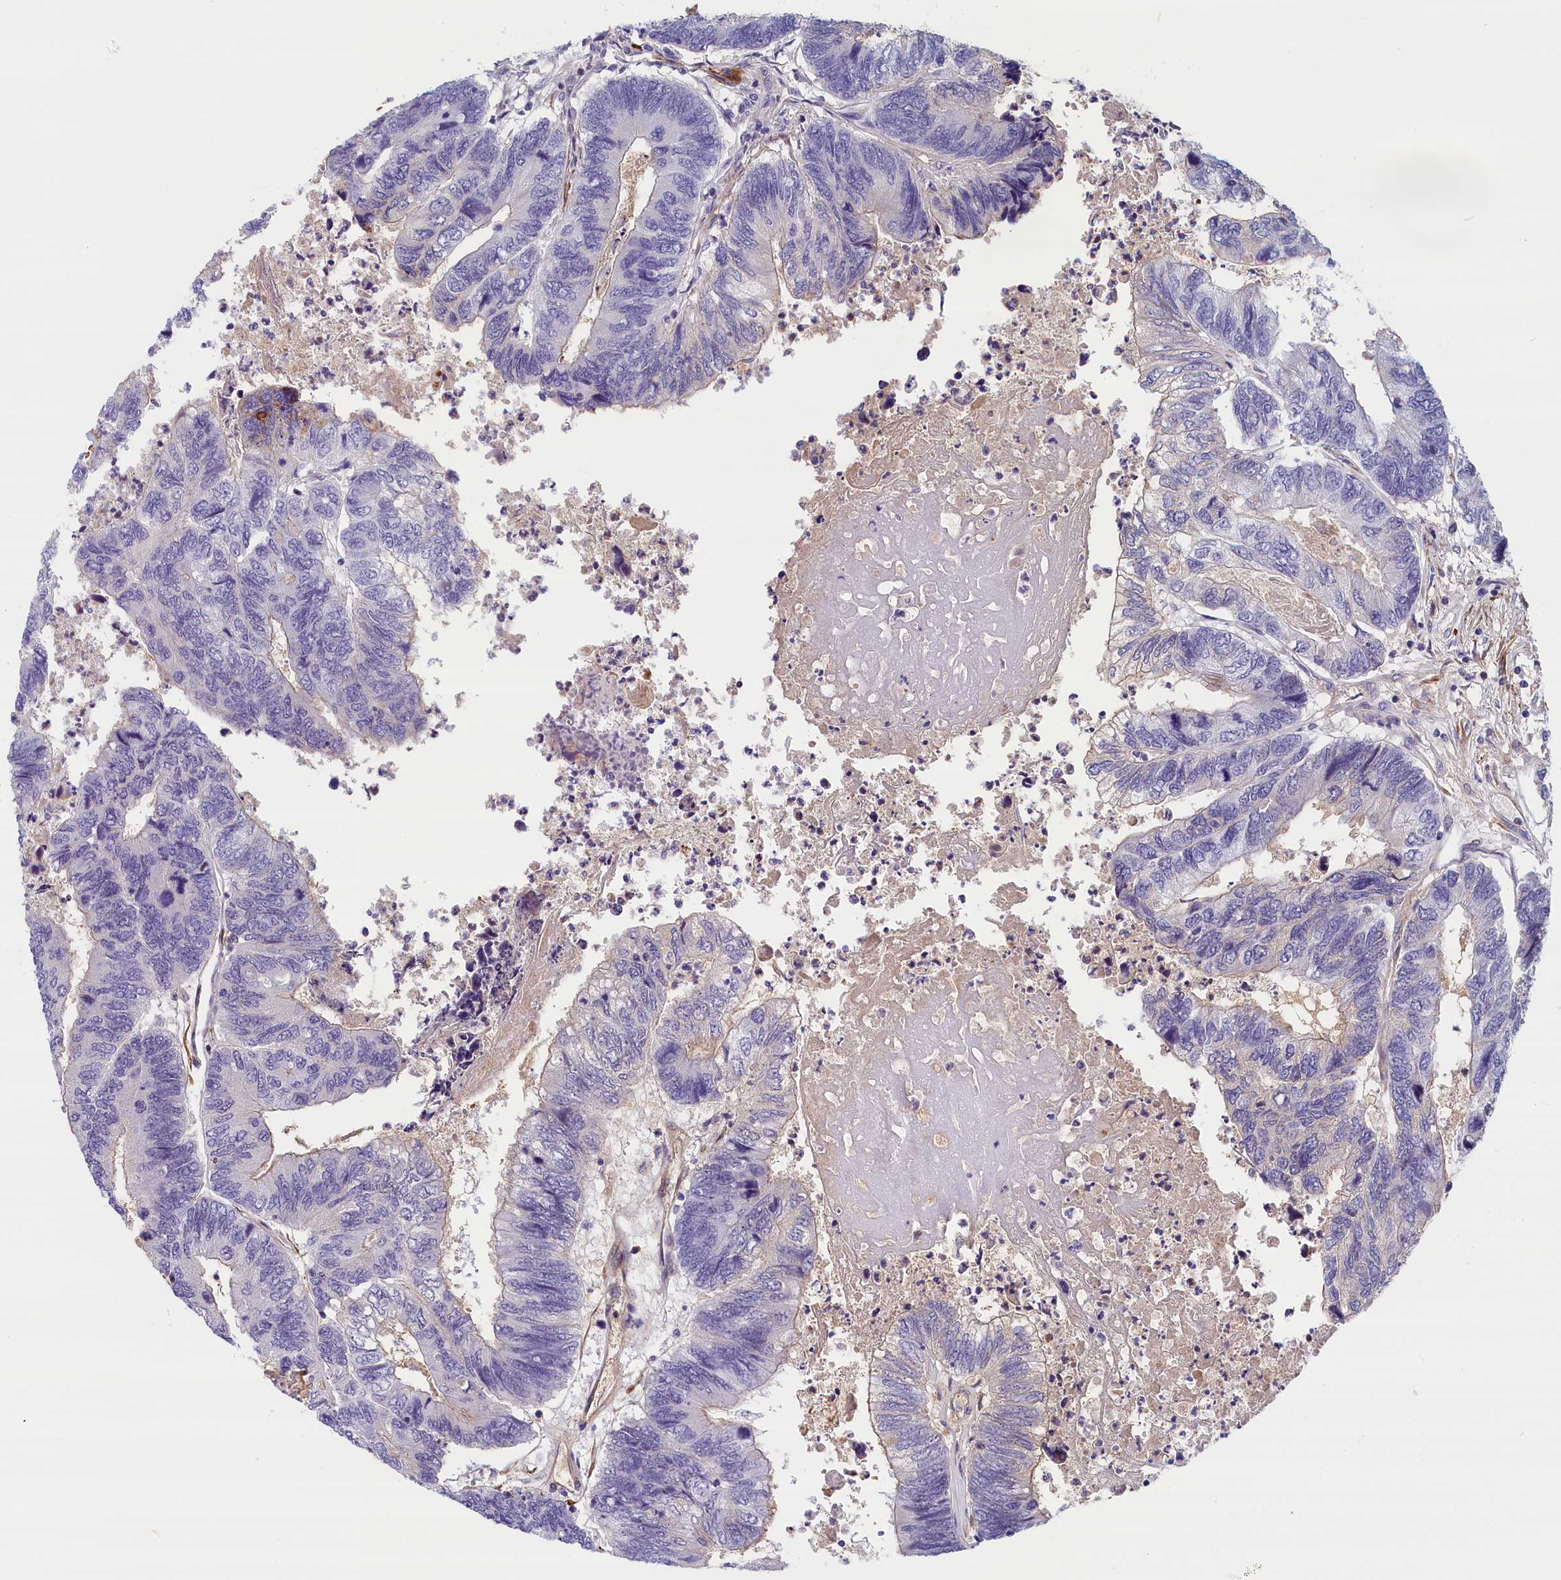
{"staining": {"intensity": "negative", "quantity": "none", "location": "none"}, "tissue": "colorectal cancer", "cell_type": "Tumor cells", "image_type": "cancer", "snomed": [{"axis": "morphology", "description": "Adenocarcinoma, NOS"}, {"axis": "topography", "description": "Colon"}], "caption": "This is an immunohistochemistry (IHC) photomicrograph of human adenocarcinoma (colorectal). There is no expression in tumor cells.", "gene": "BCL2L13", "patient": {"sex": "female", "age": 67}}